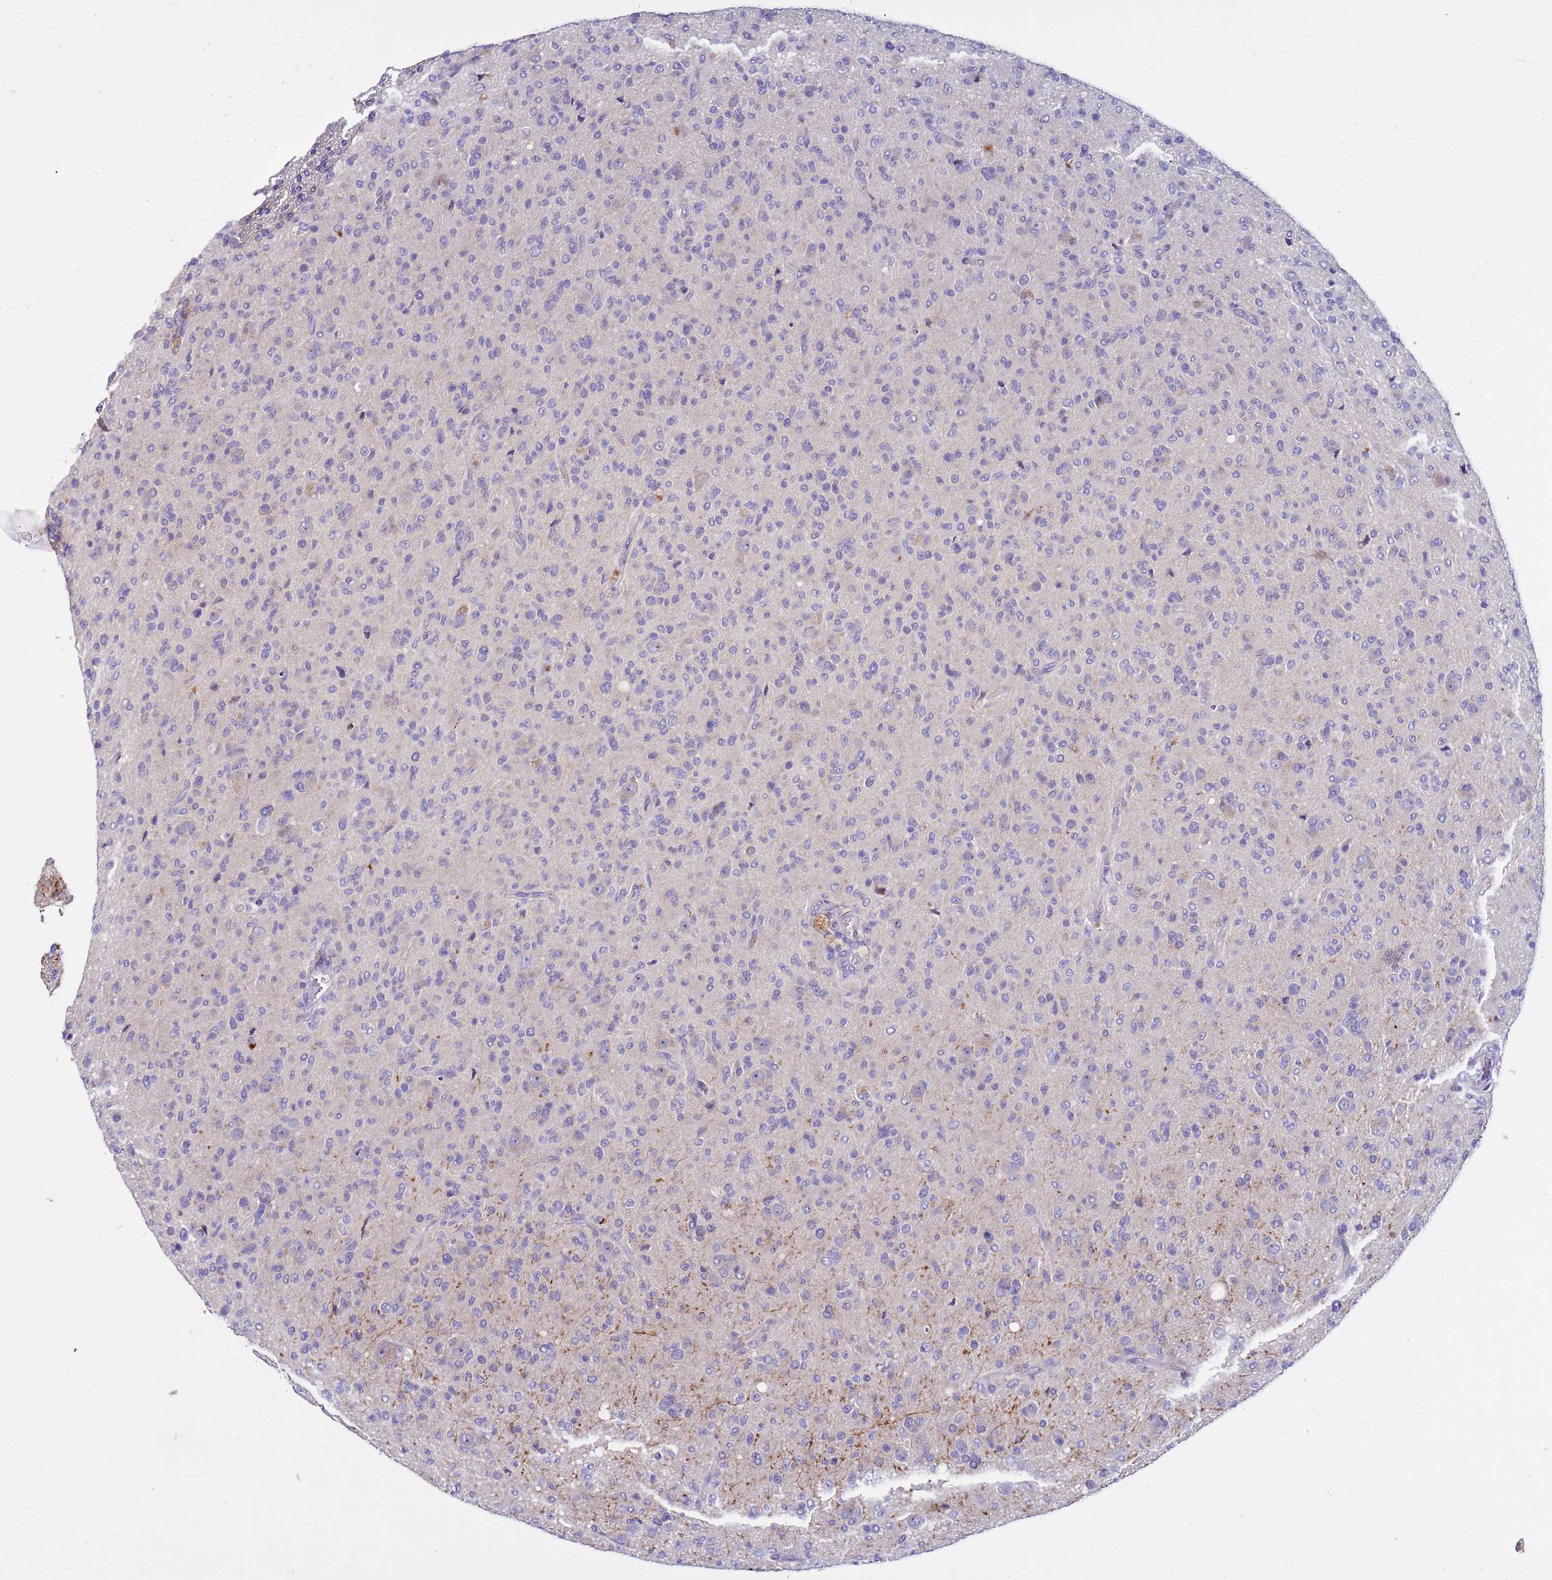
{"staining": {"intensity": "negative", "quantity": "none", "location": "none"}, "tissue": "glioma", "cell_type": "Tumor cells", "image_type": "cancer", "snomed": [{"axis": "morphology", "description": "Glioma, malignant, High grade"}, {"axis": "topography", "description": "Brain"}], "caption": "Immunohistochemistry (IHC) histopathology image of neoplastic tissue: malignant glioma (high-grade) stained with DAB exhibits no significant protein positivity in tumor cells.", "gene": "IGSF11", "patient": {"sex": "female", "age": 57}}